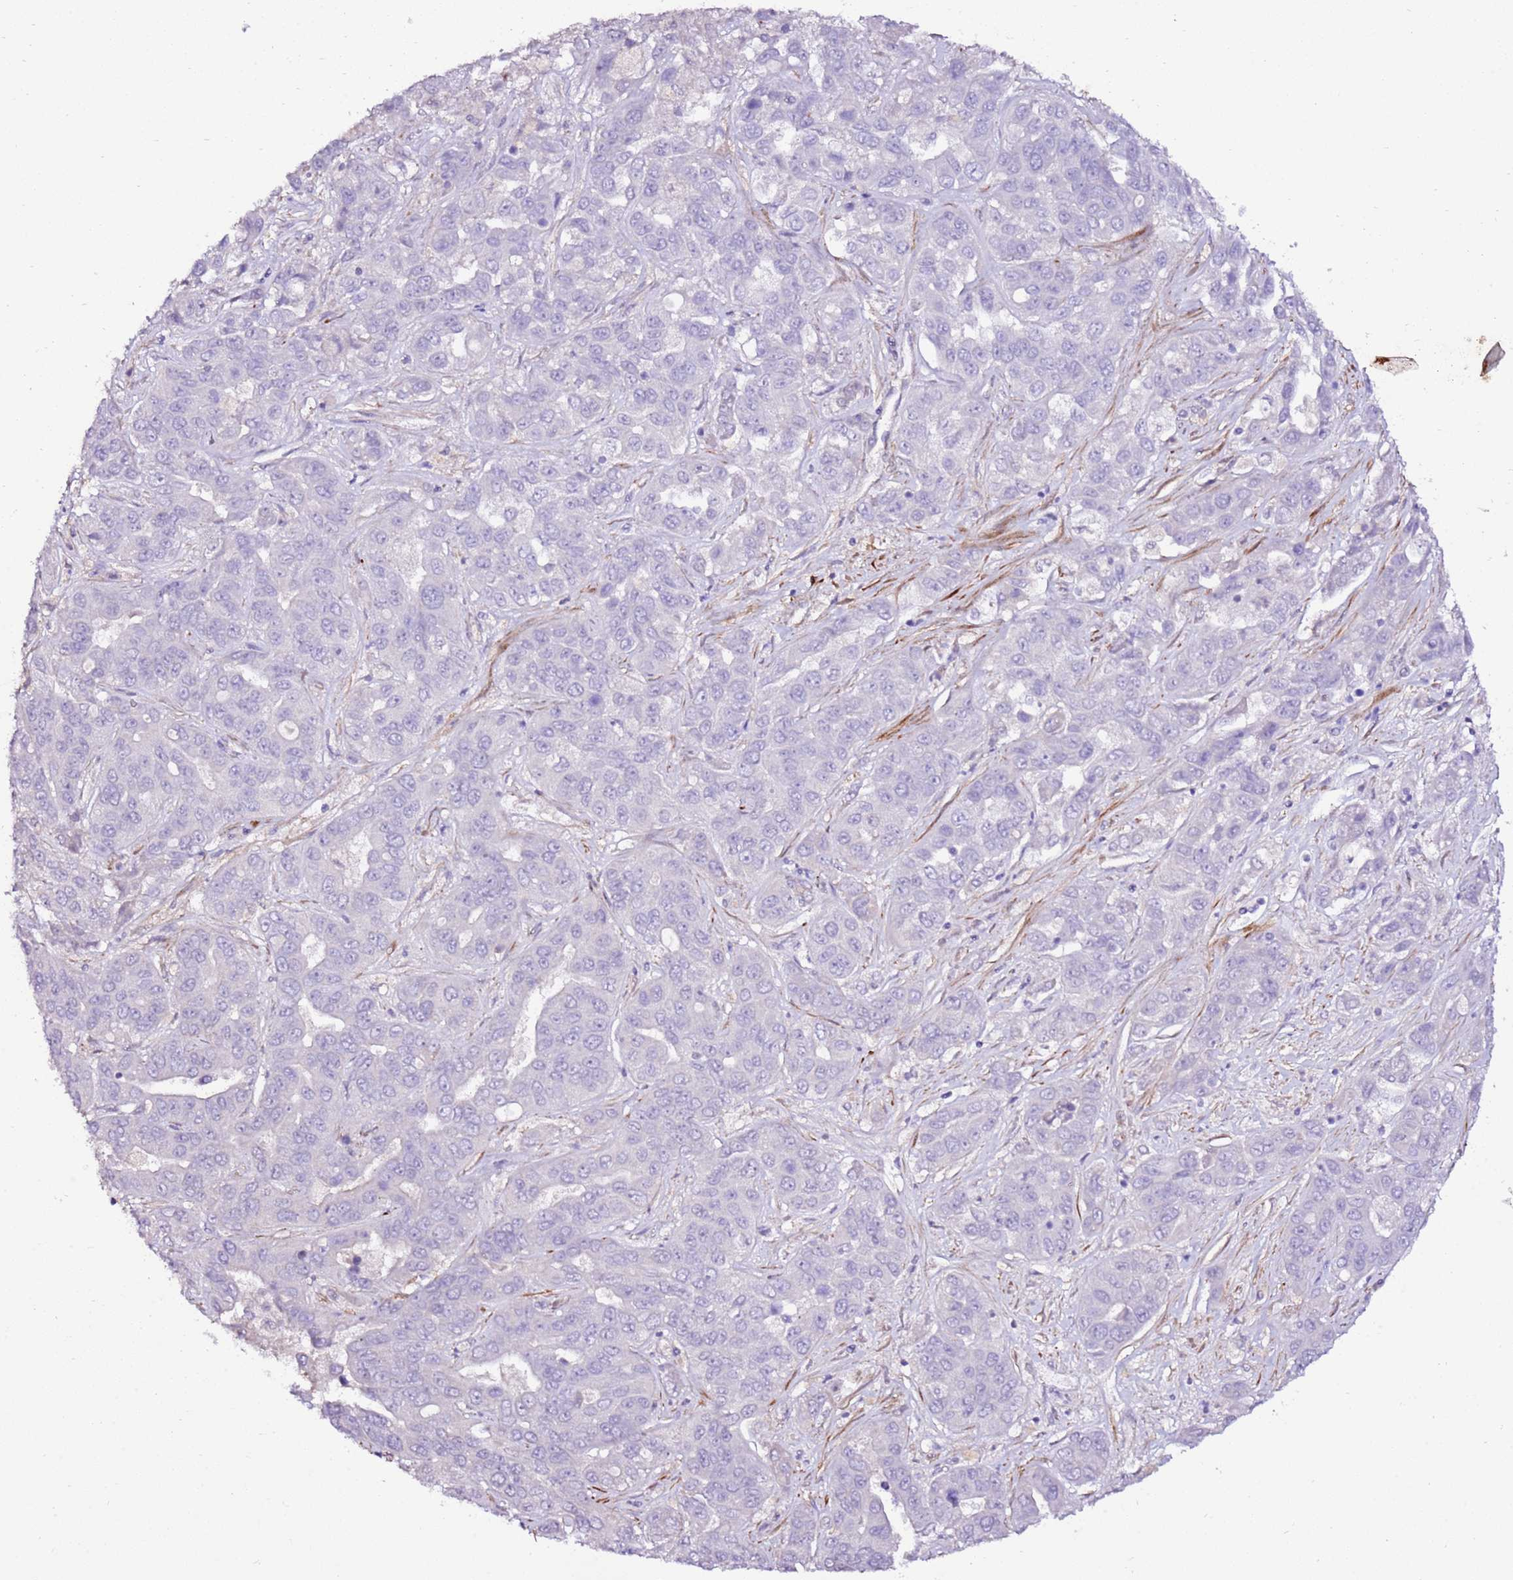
{"staining": {"intensity": "negative", "quantity": "none", "location": "none"}, "tissue": "liver cancer", "cell_type": "Tumor cells", "image_type": "cancer", "snomed": [{"axis": "morphology", "description": "Cholangiocarcinoma"}, {"axis": "topography", "description": "Liver"}], "caption": "The IHC photomicrograph has no significant expression in tumor cells of liver cancer tissue. (IHC, brightfield microscopy, high magnification).", "gene": "ART5", "patient": {"sex": "female", "age": 52}}